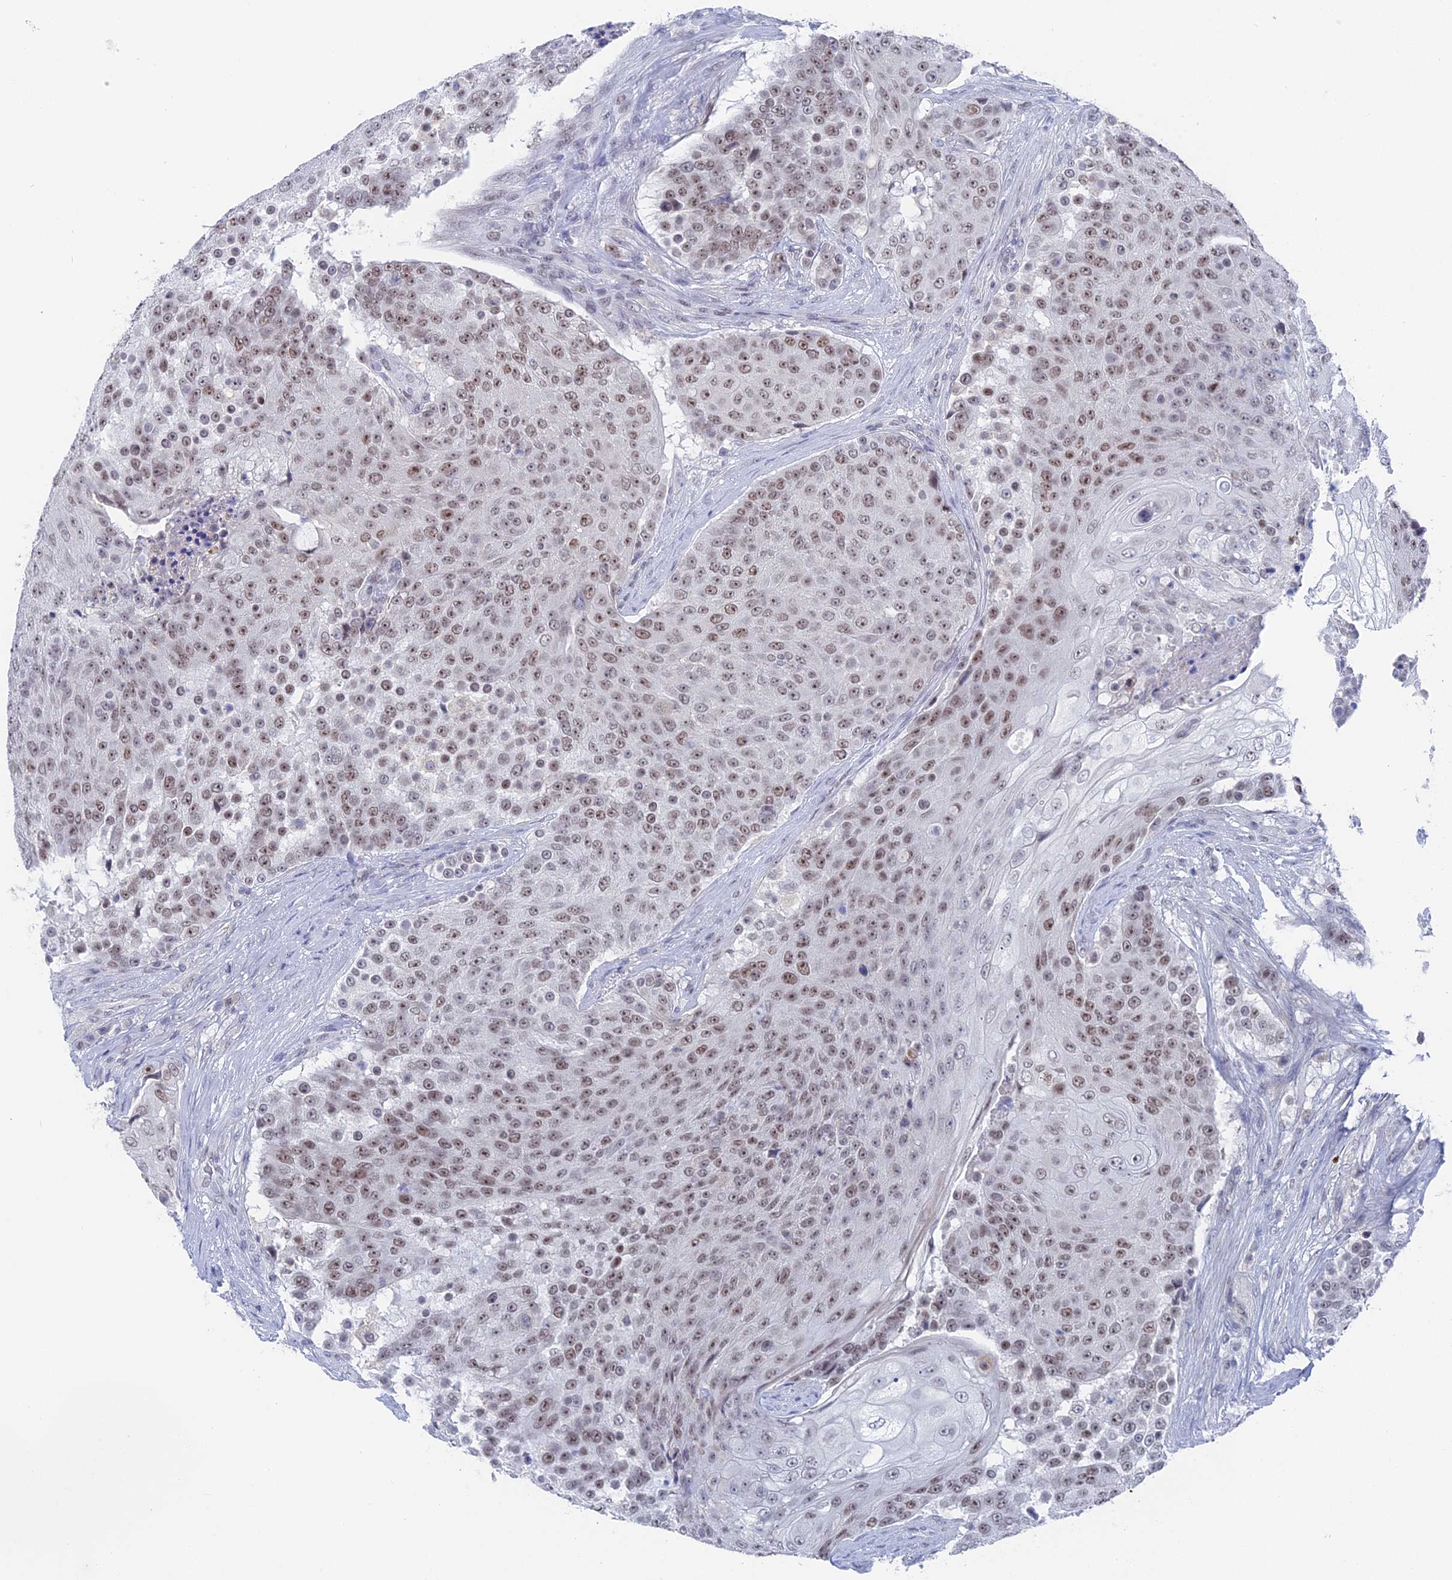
{"staining": {"intensity": "moderate", "quantity": ">75%", "location": "nuclear"}, "tissue": "urothelial cancer", "cell_type": "Tumor cells", "image_type": "cancer", "snomed": [{"axis": "morphology", "description": "Urothelial carcinoma, High grade"}, {"axis": "topography", "description": "Urinary bladder"}], "caption": "This is an image of immunohistochemistry (IHC) staining of urothelial cancer, which shows moderate positivity in the nuclear of tumor cells.", "gene": "BRD2", "patient": {"sex": "female", "age": 63}}